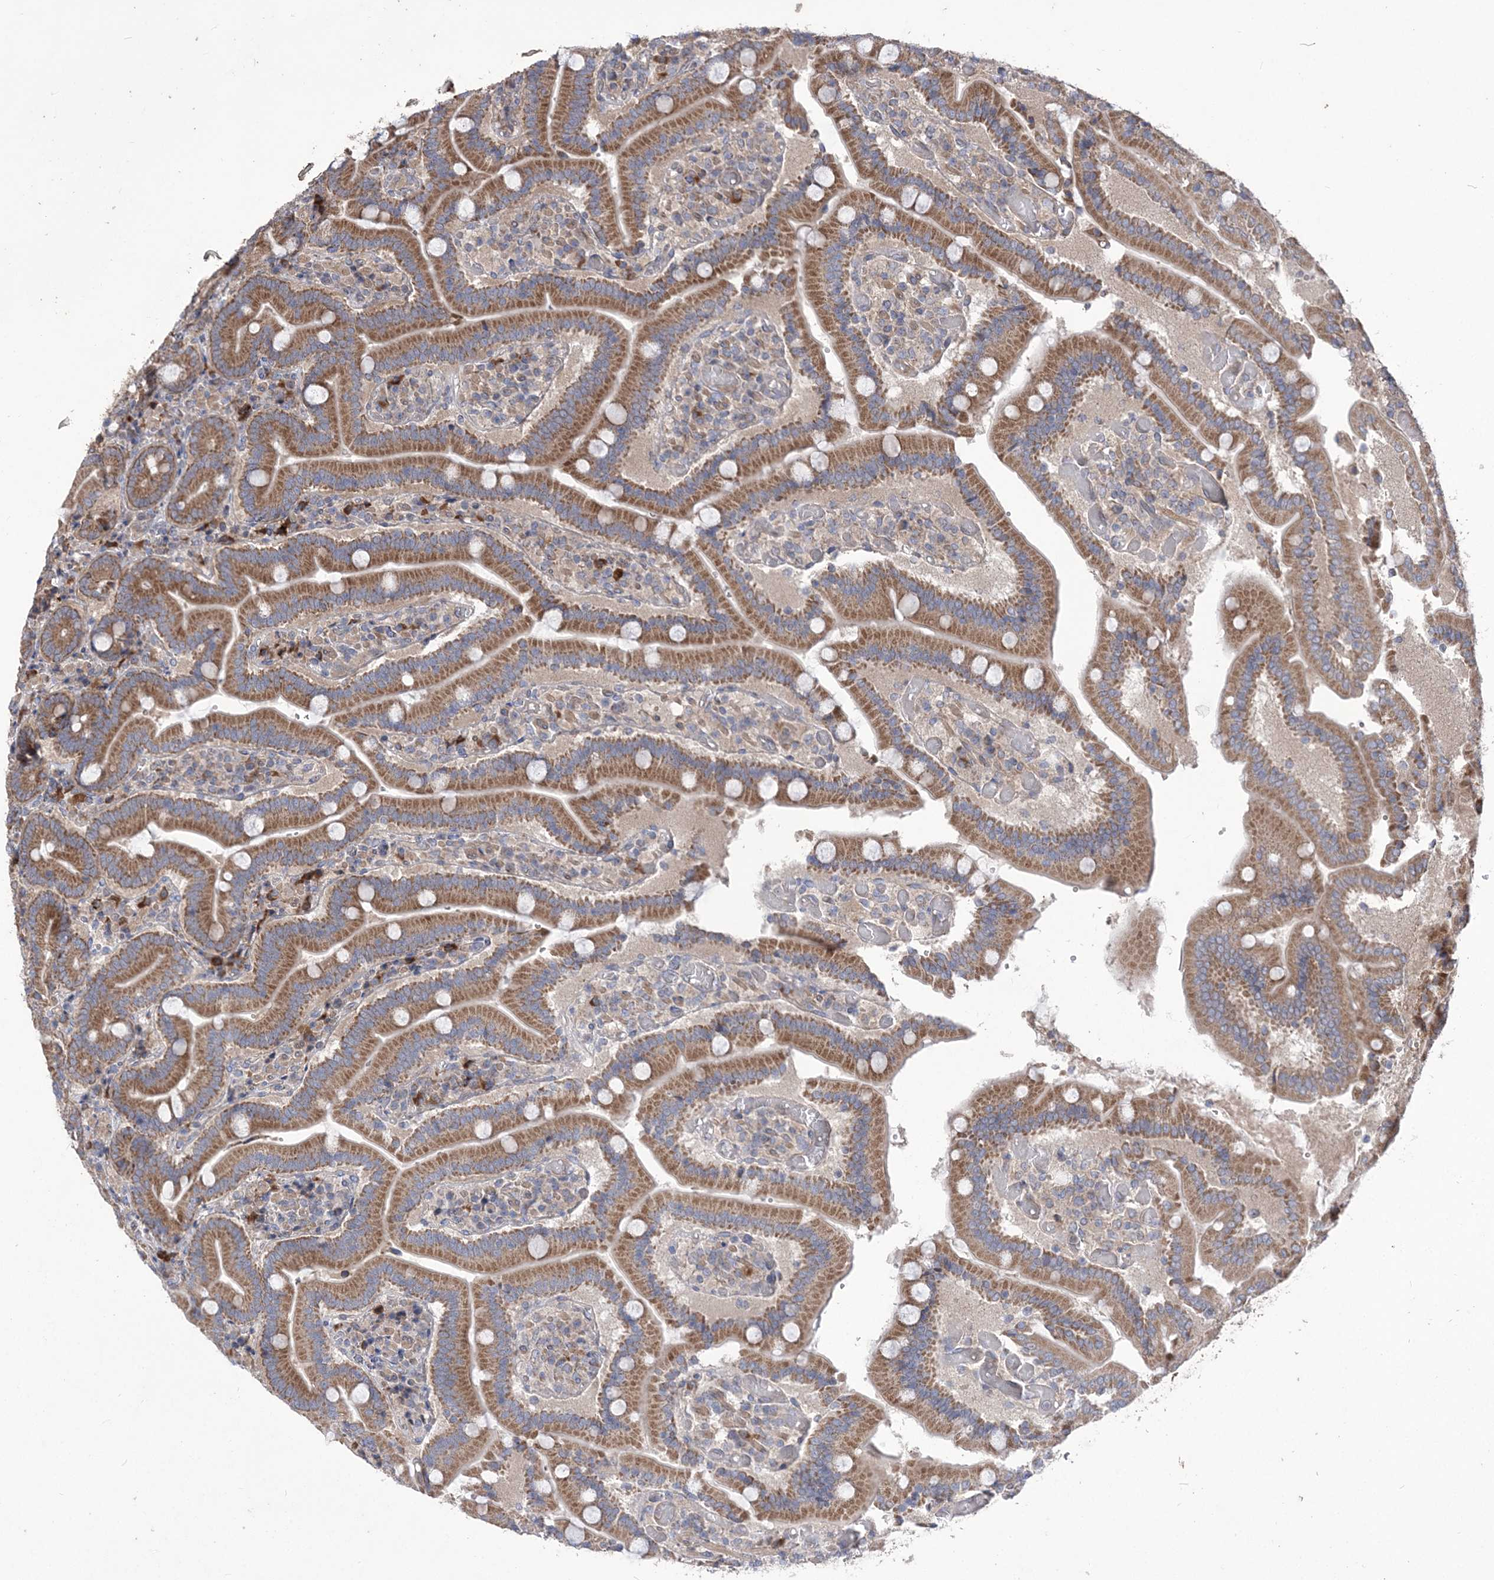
{"staining": {"intensity": "moderate", "quantity": ">75%", "location": "cytoplasmic/membranous"}, "tissue": "duodenum", "cell_type": "Glandular cells", "image_type": "normal", "snomed": [{"axis": "morphology", "description": "Normal tissue, NOS"}, {"axis": "topography", "description": "Duodenum"}], "caption": "Glandular cells demonstrate medium levels of moderate cytoplasmic/membranous staining in approximately >75% of cells in normal duodenum. (IHC, brightfield microscopy, high magnification).", "gene": "MTRF1L", "patient": {"sex": "female", "age": 62}}